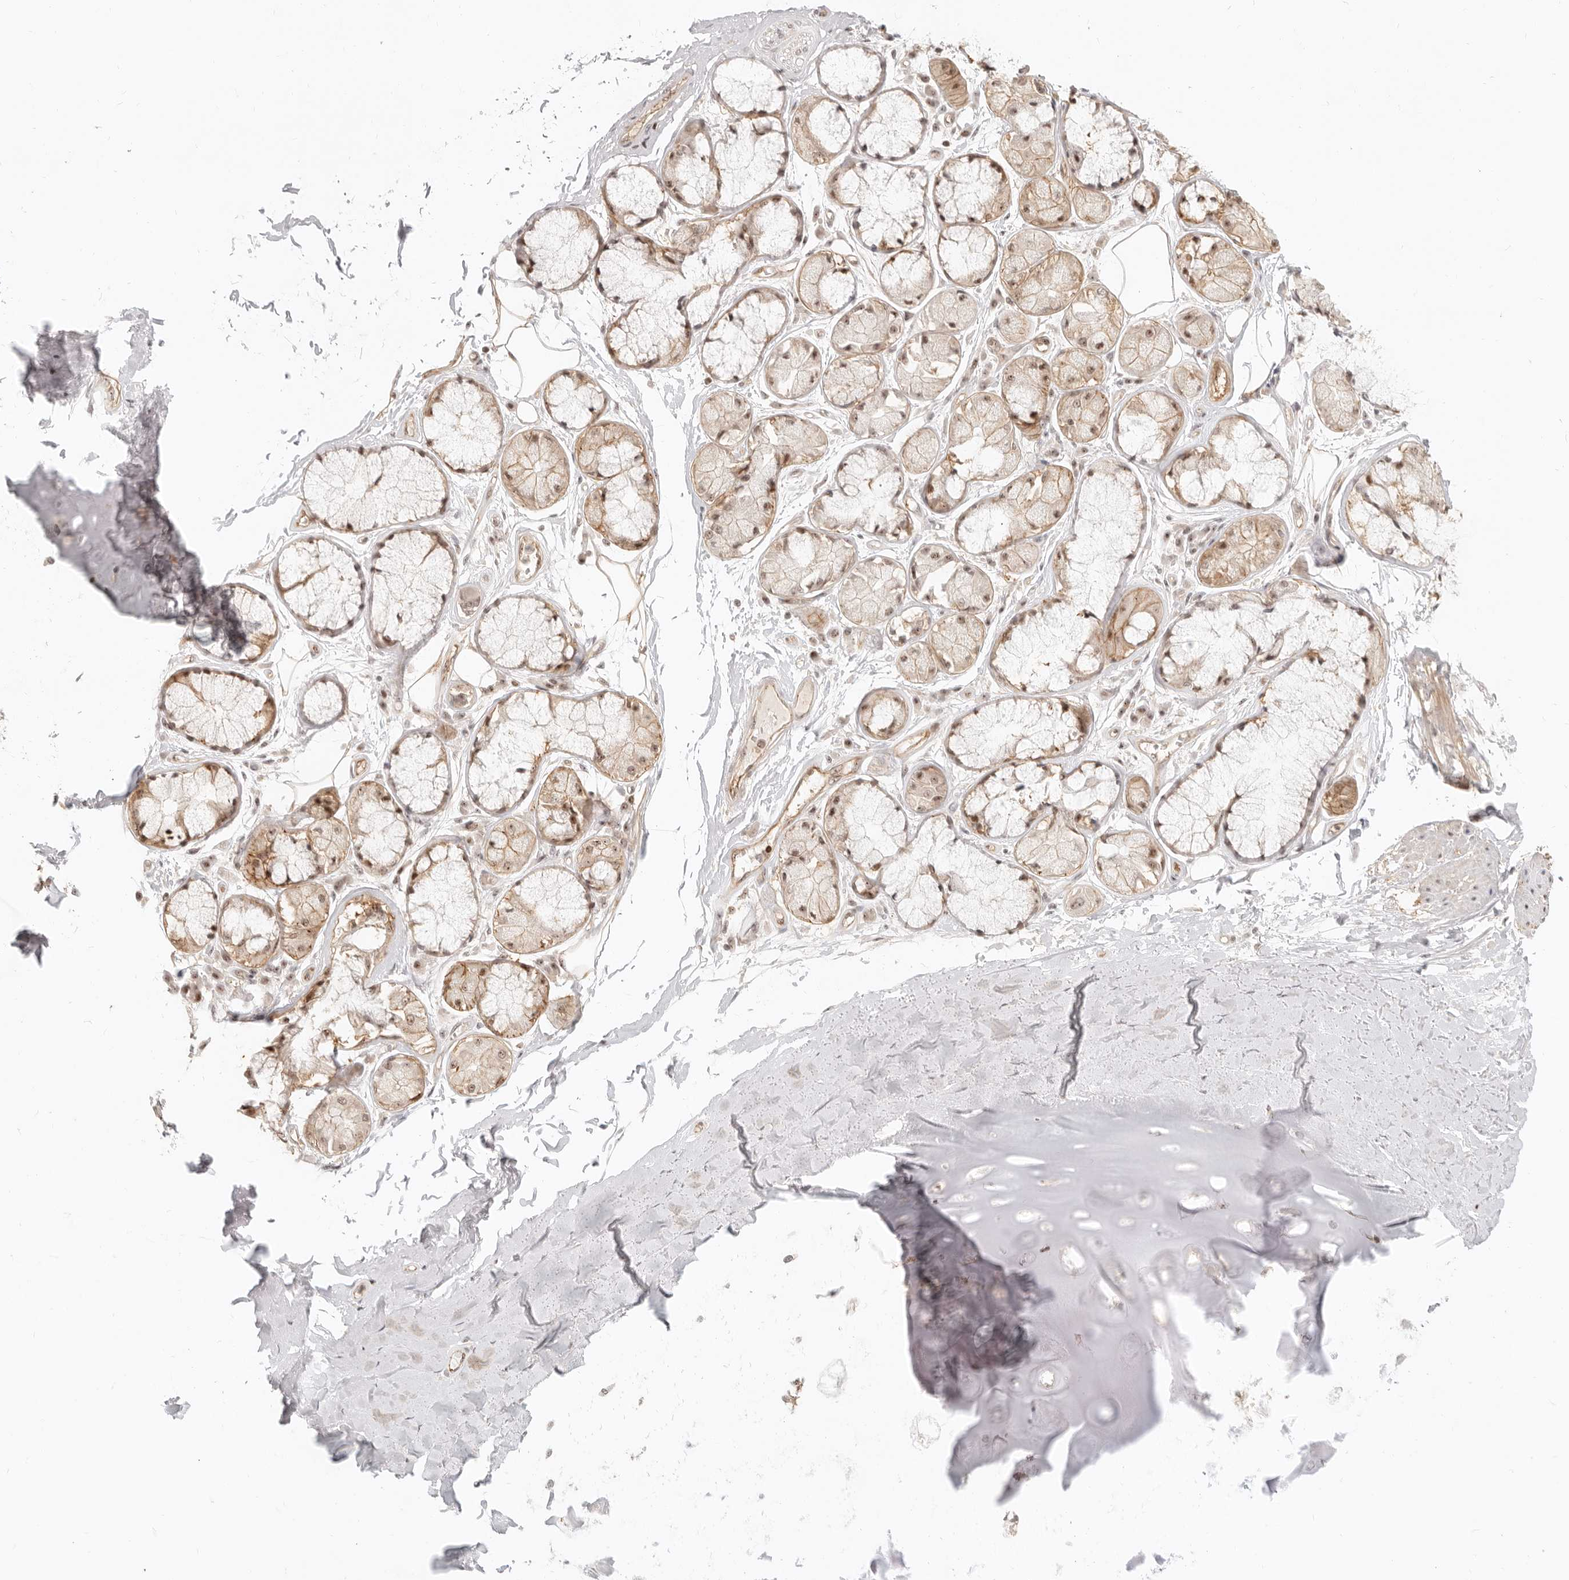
{"staining": {"intensity": "weak", "quantity": ">75%", "location": "cytoplasmic/membranous,nuclear"}, "tissue": "adipose tissue", "cell_type": "Adipocytes", "image_type": "normal", "snomed": [{"axis": "morphology", "description": "Normal tissue, NOS"}, {"axis": "topography", "description": "Bronchus"}], "caption": "IHC histopathology image of benign adipose tissue: human adipose tissue stained using IHC shows low levels of weak protein expression localized specifically in the cytoplasmic/membranous,nuclear of adipocytes, appearing as a cytoplasmic/membranous,nuclear brown color.", "gene": "BAP1", "patient": {"sex": "male", "age": 66}}